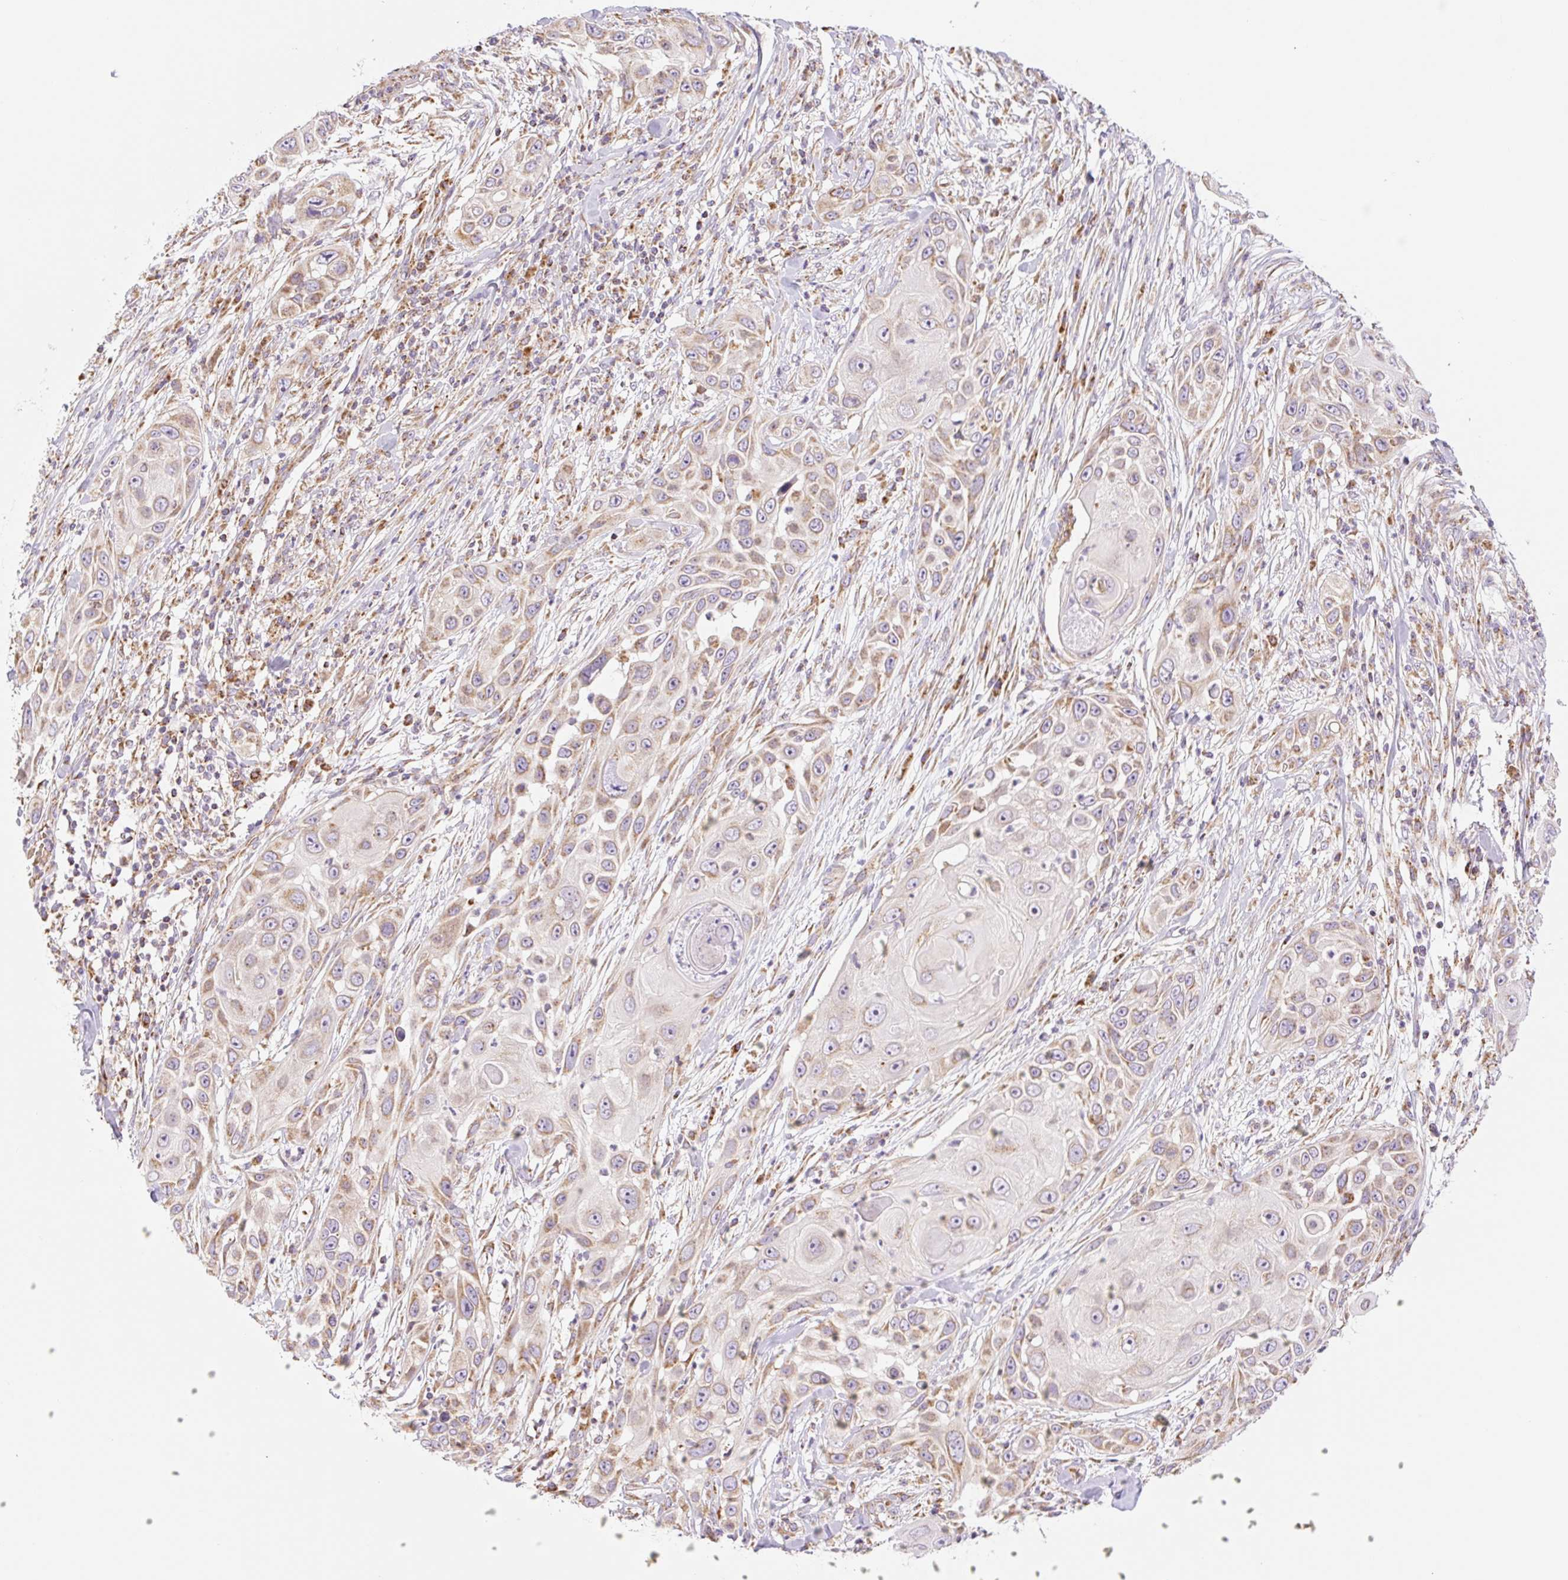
{"staining": {"intensity": "moderate", "quantity": ">75%", "location": "cytoplasmic/membranous"}, "tissue": "skin cancer", "cell_type": "Tumor cells", "image_type": "cancer", "snomed": [{"axis": "morphology", "description": "Squamous cell carcinoma, NOS"}, {"axis": "topography", "description": "Skin"}], "caption": "High-magnification brightfield microscopy of skin cancer stained with DAB (brown) and counterstained with hematoxylin (blue). tumor cells exhibit moderate cytoplasmic/membranous expression is seen in approximately>75% of cells.", "gene": "GOSR2", "patient": {"sex": "female", "age": 44}}